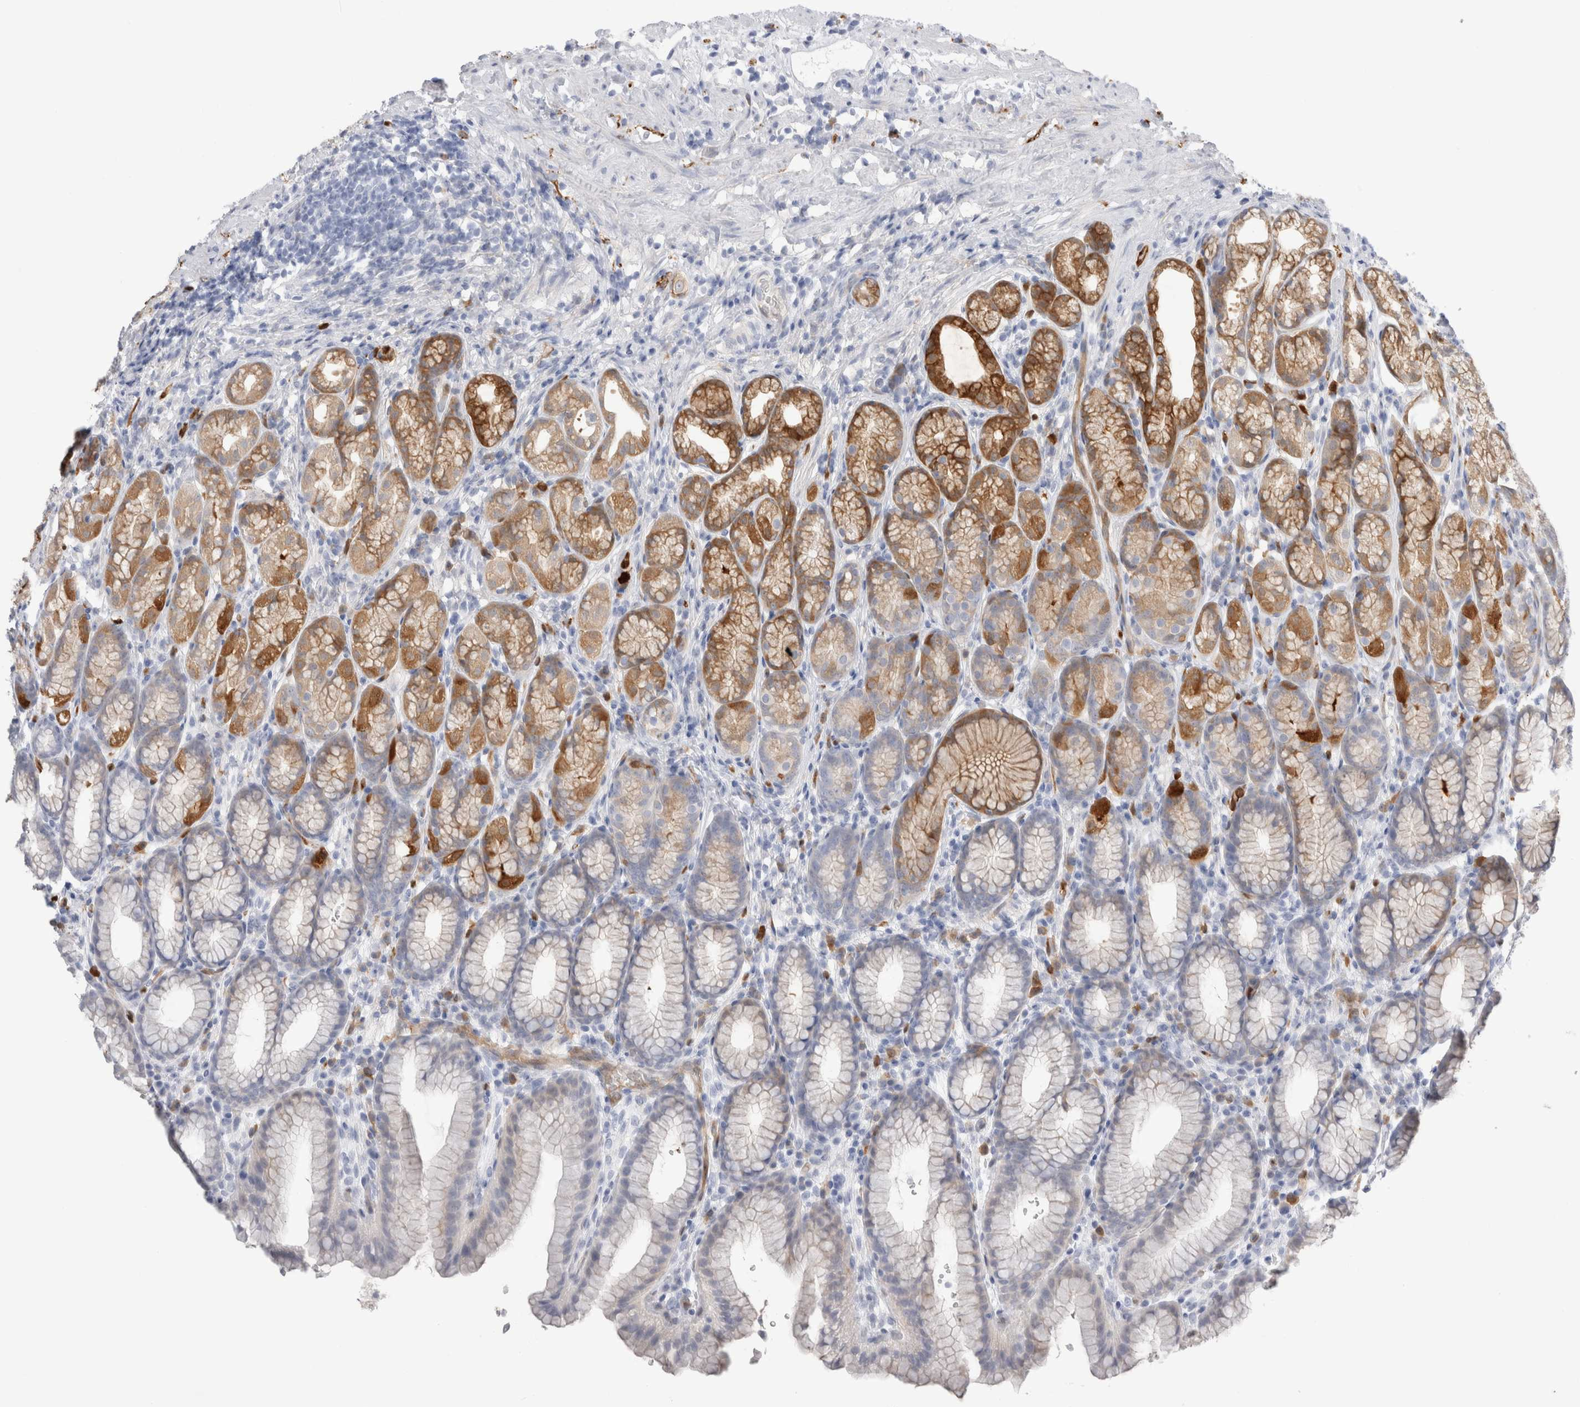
{"staining": {"intensity": "strong", "quantity": "<25%", "location": "cytoplasmic/membranous"}, "tissue": "stomach", "cell_type": "Glandular cells", "image_type": "normal", "snomed": [{"axis": "morphology", "description": "Normal tissue, NOS"}, {"axis": "topography", "description": "Stomach"}], "caption": "An image of human stomach stained for a protein reveals strong cytoplasmic/membranous brown staining in glandular cells. (DAB (3,3'-diaminobenzidine) = brown stain, brightfield microscopy at high magnification).", "gene": "NAPEPLD", "patient": {"sex": "male", "age": 42}}